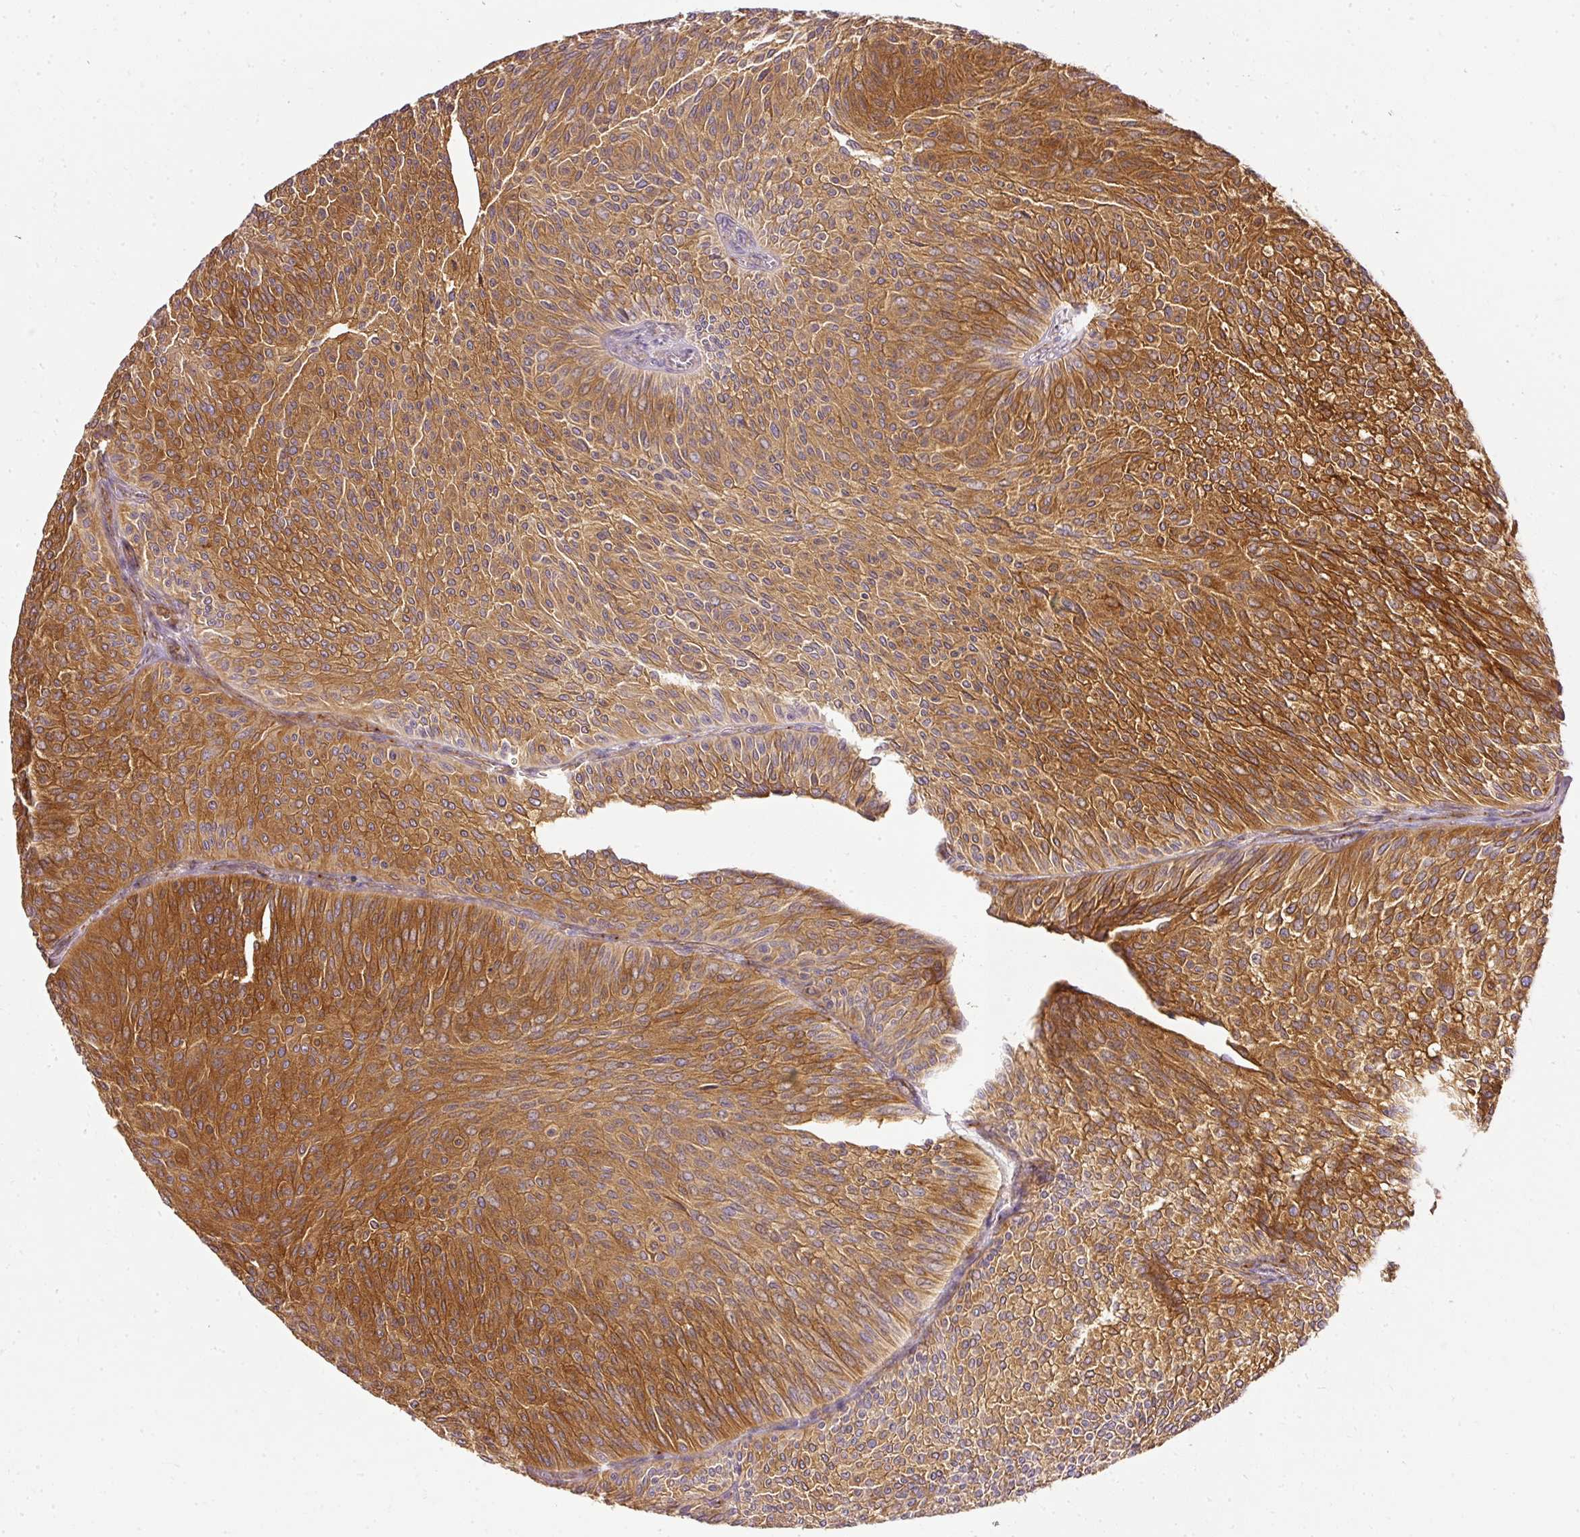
{"staining": {"intensity": "strong", "quantity": ">75%", "location": "cytoplasmic/membranous"}, "tissue": "urothelial cancer", "cell_type": "Tumor cells", "image_type": "cancer", "snomed": [{"axis": "morphology", "description": "Urothelial carcinoma, Low grade"}, {"axis": "topography", "description": "Urinary bladder"}], "caption": "A high amount of strong cytoplasmic/membranous expression is identified in approximately >75% of tumor cells in urothelial cancer tissue.", "gene": "ARMH3", "patient": {"sex": "male", "age": 91}}